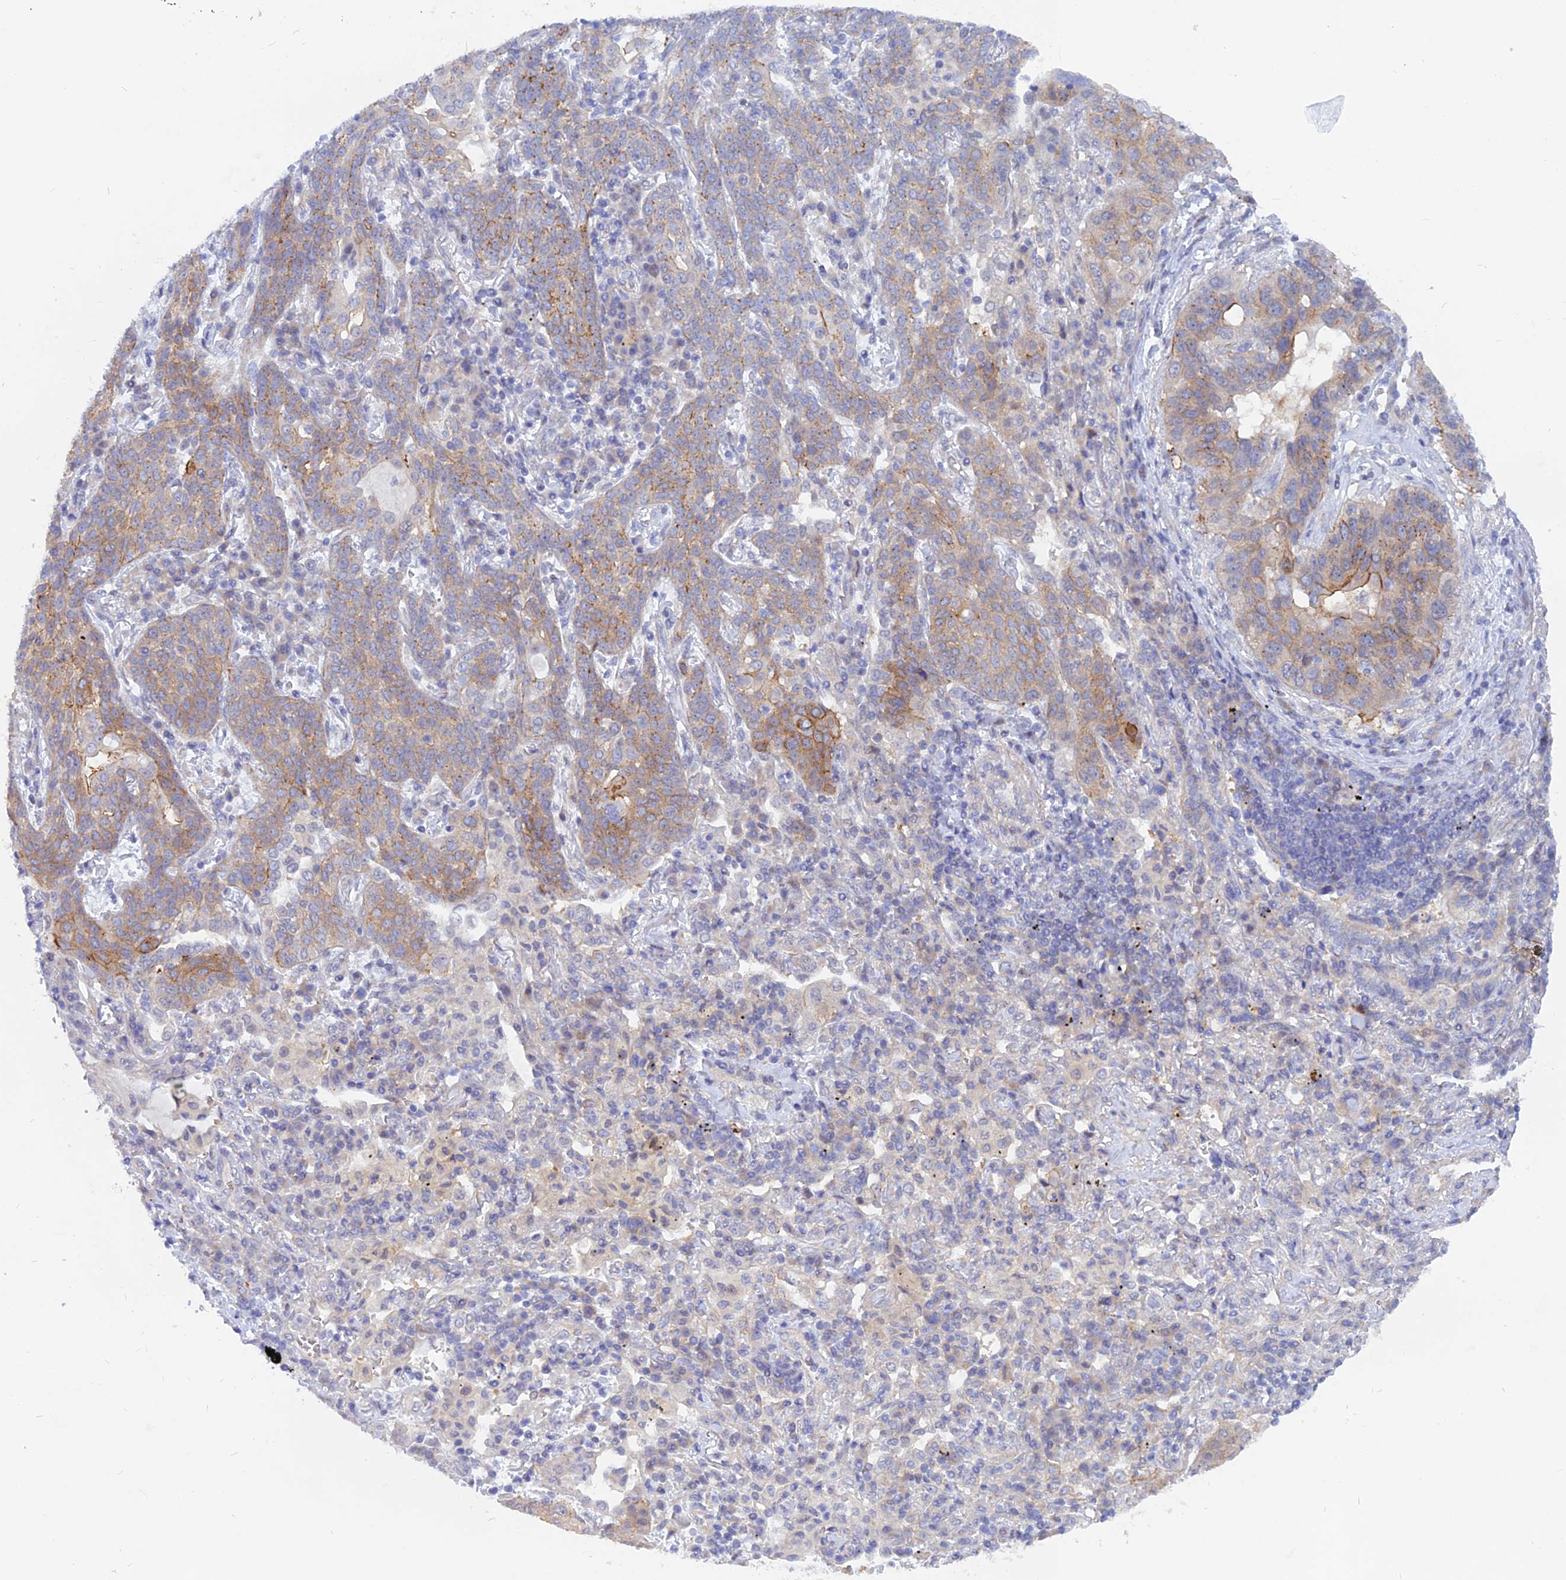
{"staining": {"intensity": "moderate", "quantity": "<25%", "location": "cytoplasmic/membranous"}, "tissue": "lung cancer", "cell_type": "Tumor cells", "image_type": "cancer", "snomed": [{"axis": "morphology", "description": "Squamous cell carcinoma, NOS"}, {"axis": "topography", "description": "Lung"}], "caption": "Lung cancer stained with a brown dye displays moderate cytoplasmic/membranous positive staining in about <25% of tumor cells.", "gene": "DNAJC16", "patient": {"sex": "female", "age": 70}}